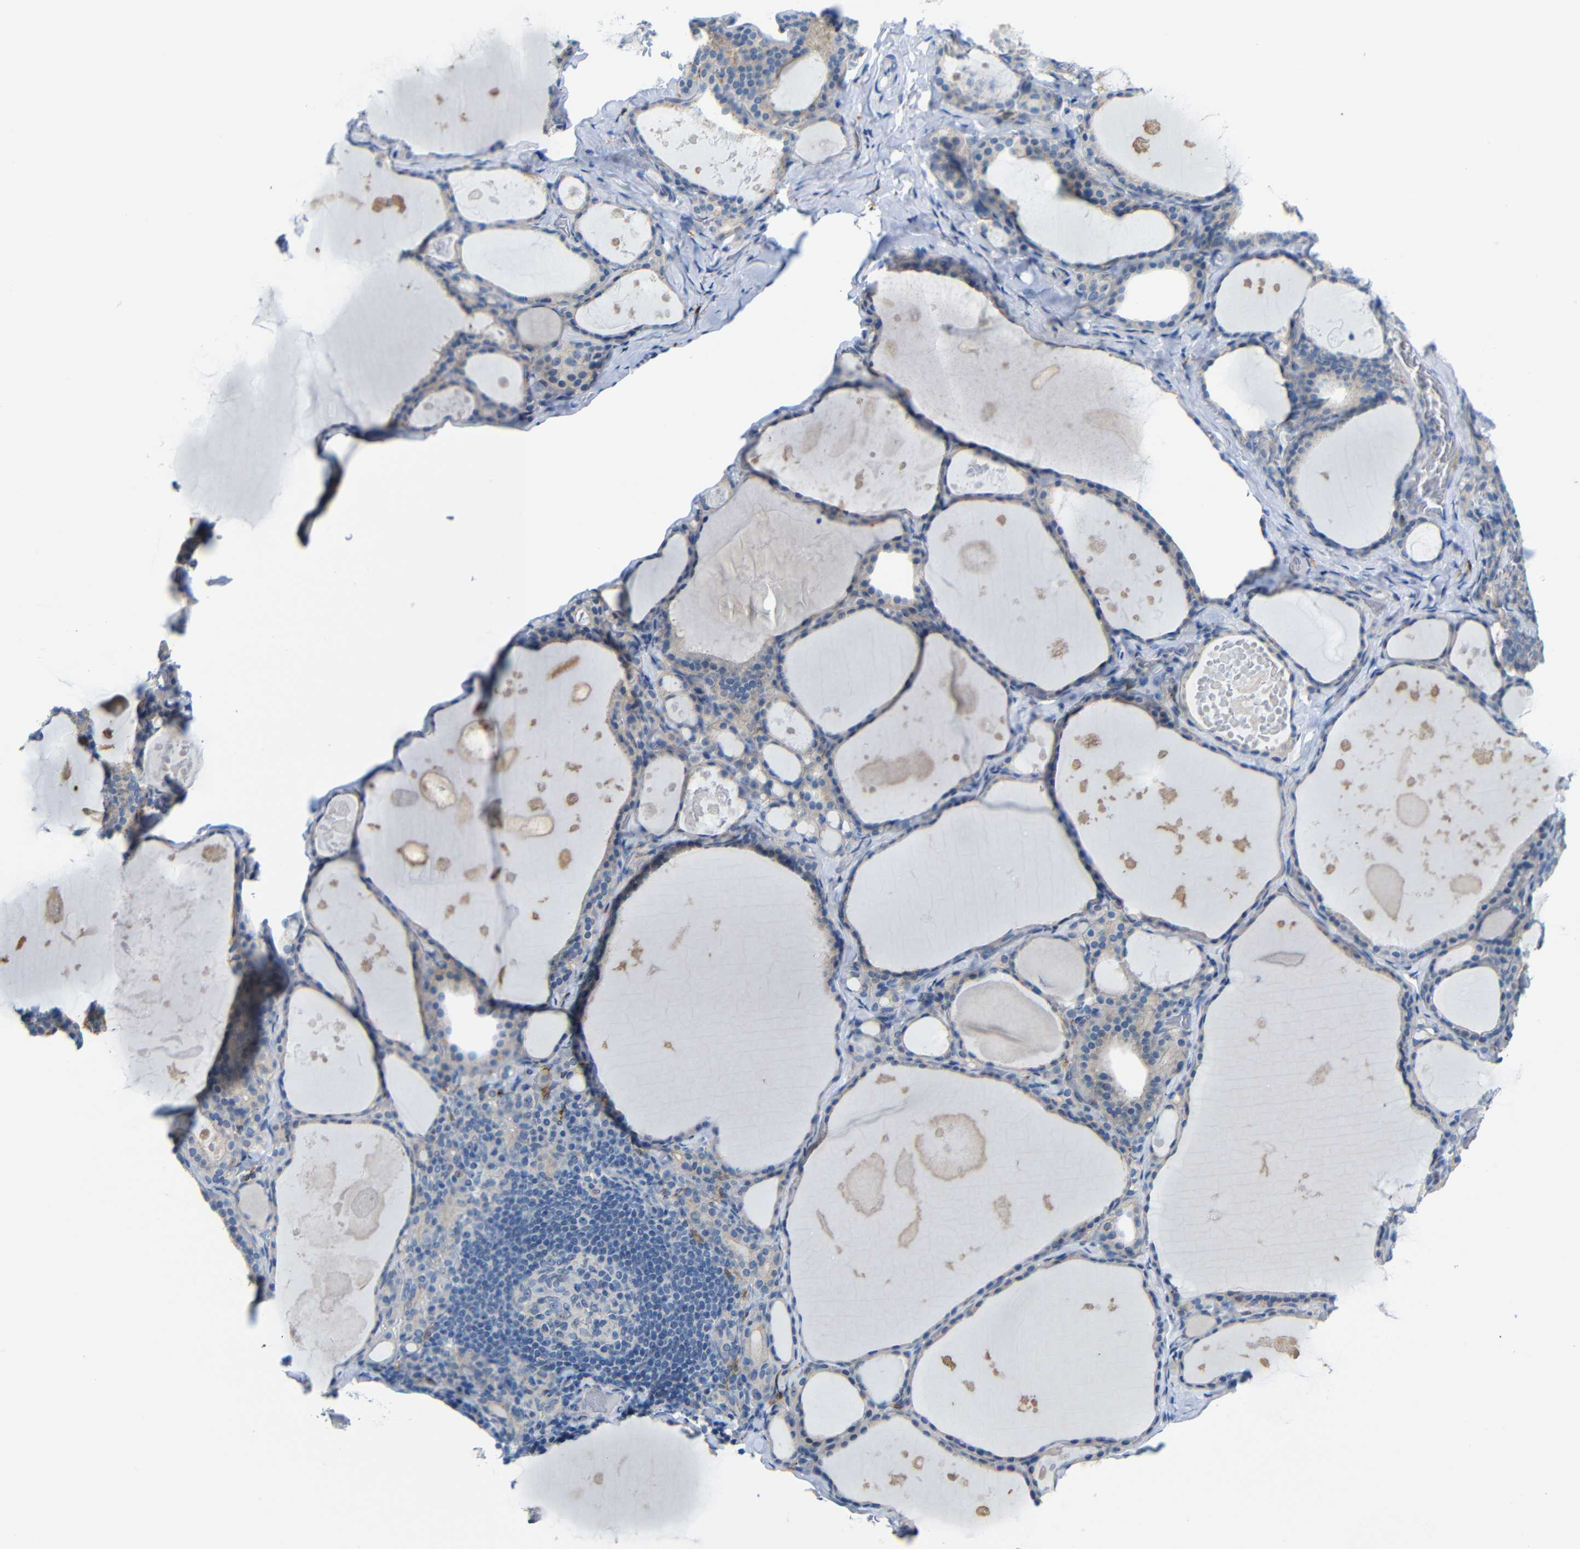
{"staining": {"intensity": "weak", "quantity": "<25%", "location": "cytoplasmic/membranous"}, "tissue": "thyroid gland", "cell_type": "Glandular cells", "image_type": "normal", "snomed": [{"axis": "morphology", "description": "Normal tissue, NOS"}, {"axis": "topography", "description": "Thyroid gland"}], "caption": "IHC of normal thyroid gland displays no staining in glandular cells.", "gene": "C1orf210", "patient": {"sex": "male", "age": 56}}